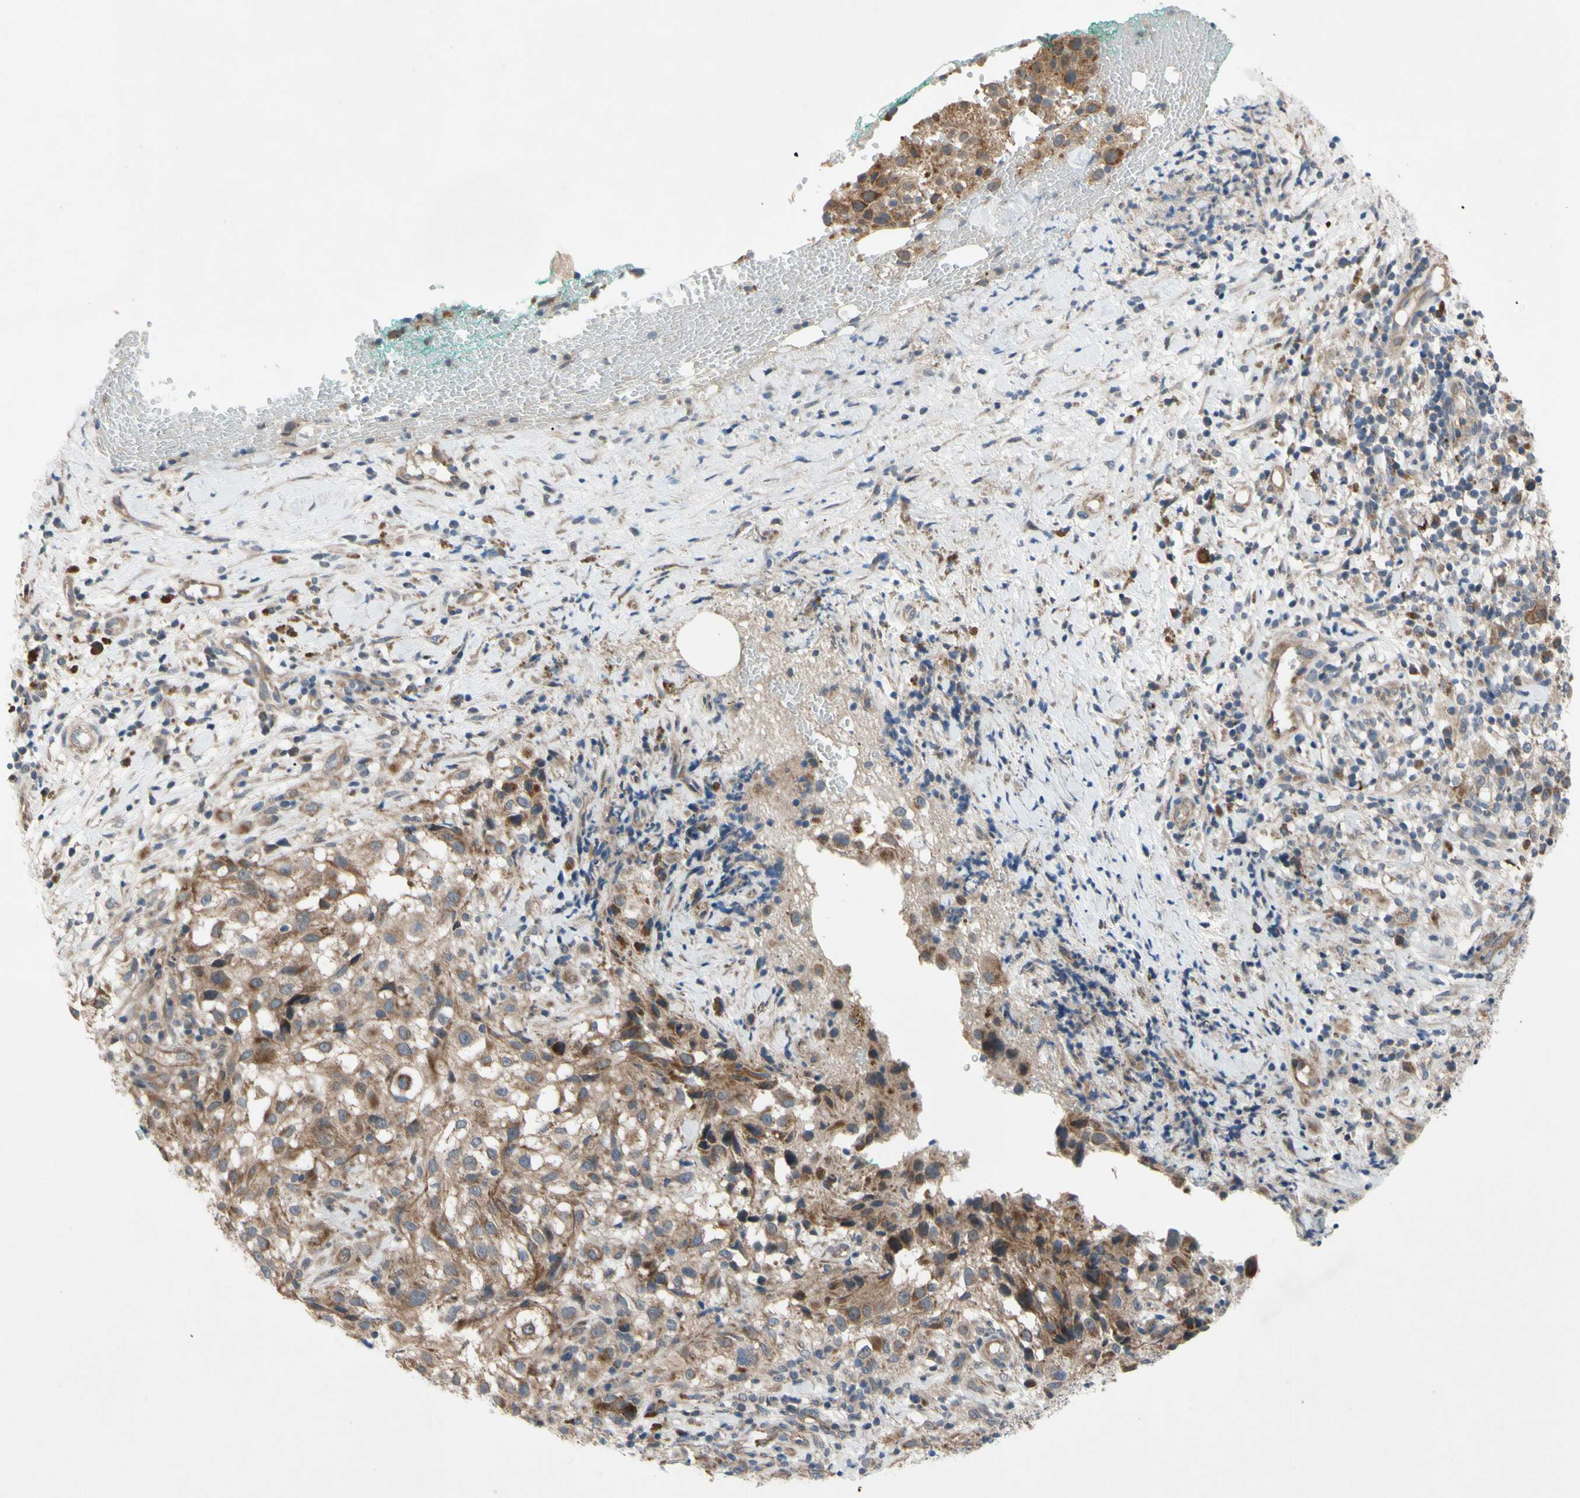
{"staining": {"intensity": "moderate", "quantity": ">75%", "location": "cytoplasmic/membranous"}, "tissue": "melanoma", "cell_type": "Tumor cells", "image_type": "cancer", "snomed": [{"axis": "morphology", "description": "Necrosis, NOS"}, {"axis": "morphology", "description": "Malignant melanoma, NOS"}, {"axis": "topography", "description": "Skin"}], "caption": "This photomicrograph displays immunohistochemistry staining of human malignant melanoma, with medium moderate cytoplasmic/membranous positivity in about >75% of tumor cells.", "gene": "SVIL", "patient": {"sex": "female", "age": 87}}